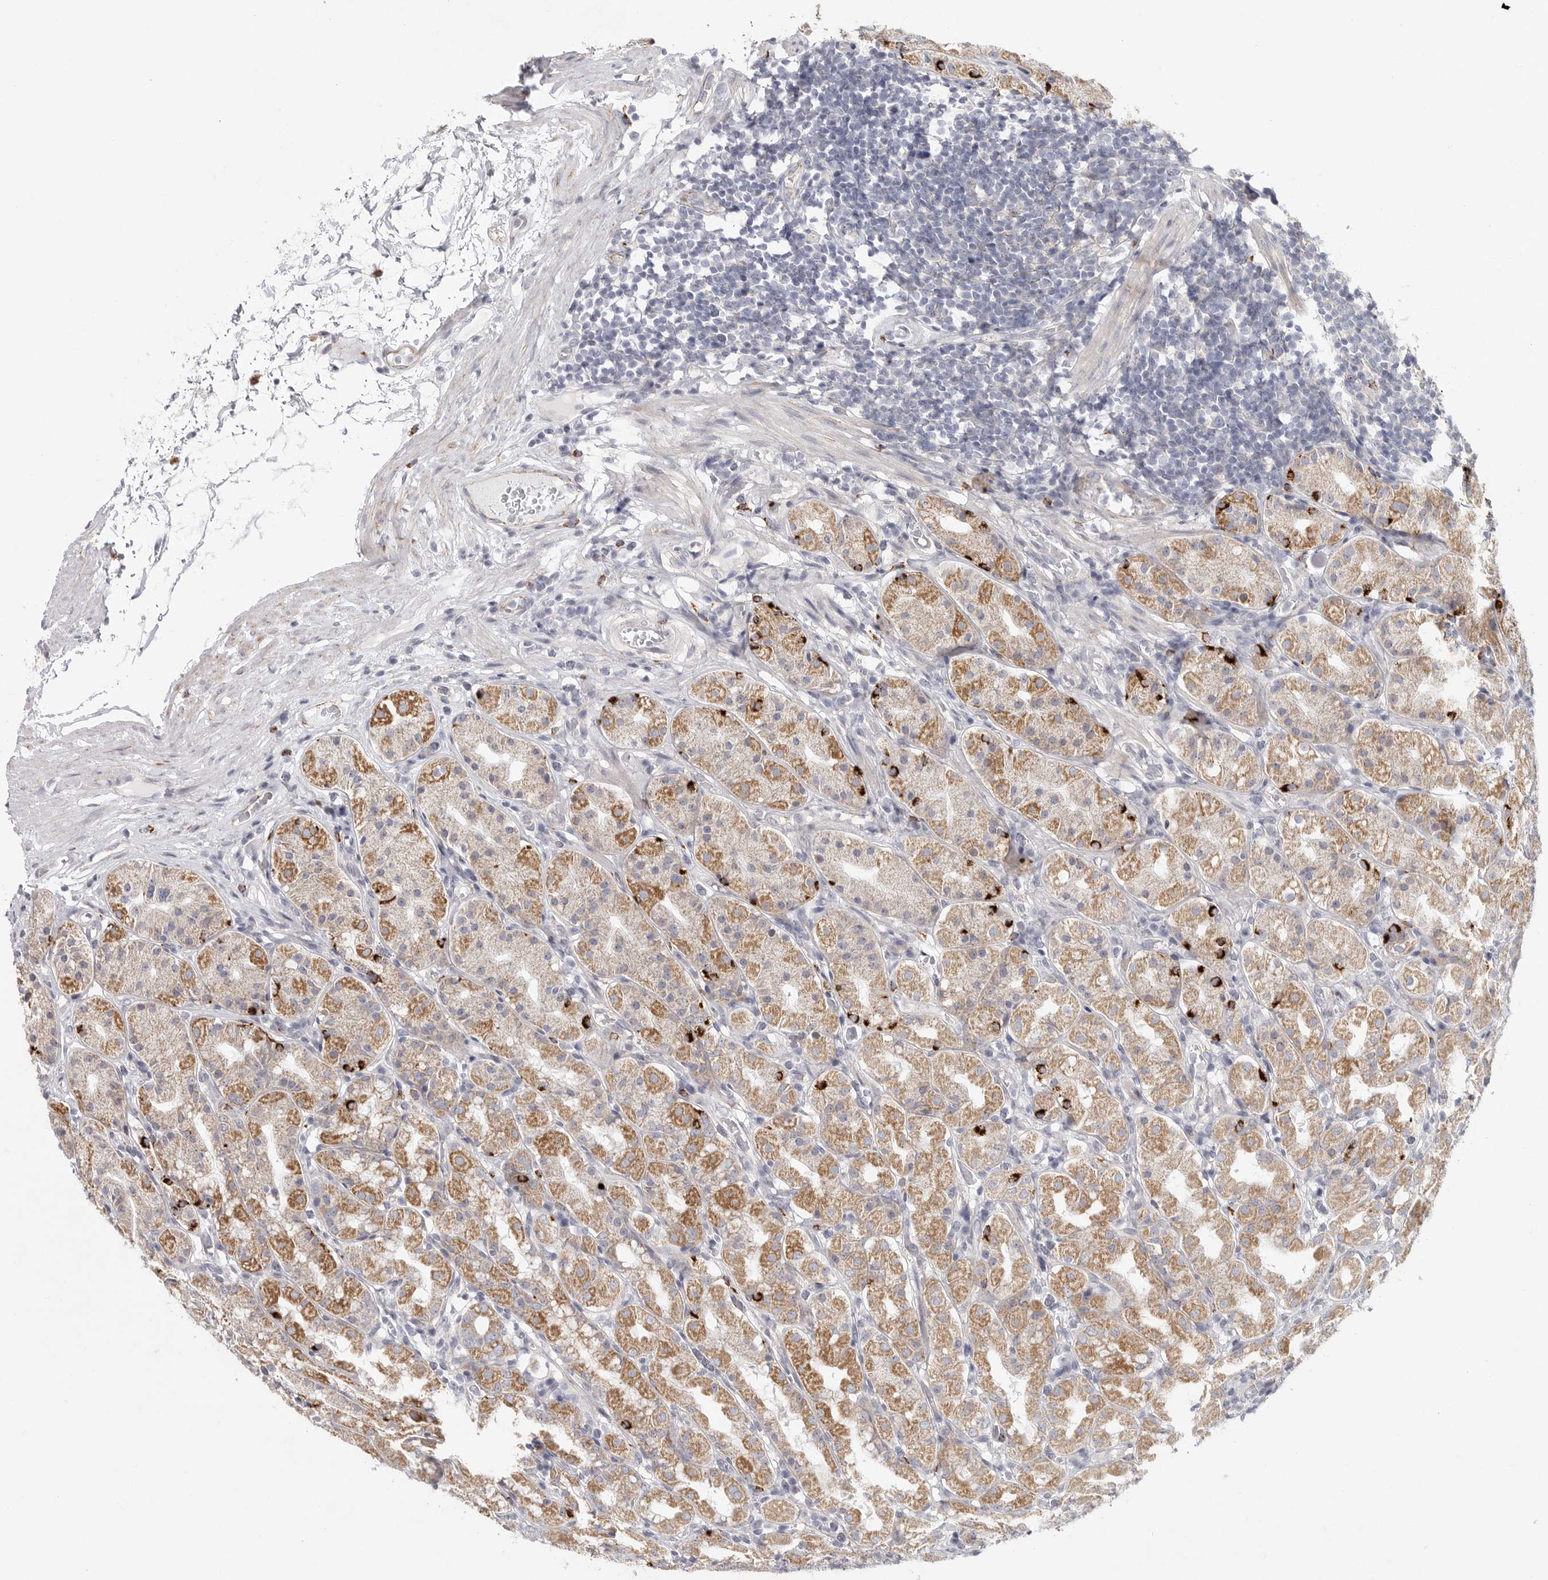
{"staining": {"intensity": "moderate", "quantity": "25%-75%", "location": "cytoplasmic/membranous"}, "tissue": "stomach", "cell_type": "Glandular cells", "image_type": "normal", "snomed": [{"axis": "morphology", "description": "Normal tissue, NOS"}, {"axis": "topography", "description": "Stomach, lower"}], "caption": "An IHC histopathology image of unremarkable tissue is shown. Protein staining in brown labels moderate cytoplasmic/membranous positivity in stomach within glandular cells. The staining was performed using DAB to visualize the protein expression in brown, while the nuclei were stained in blue with hematoxylin (Magnification: 20x).", "gene": "ELP3", "patient": {"sex": "female", "age": 56}}